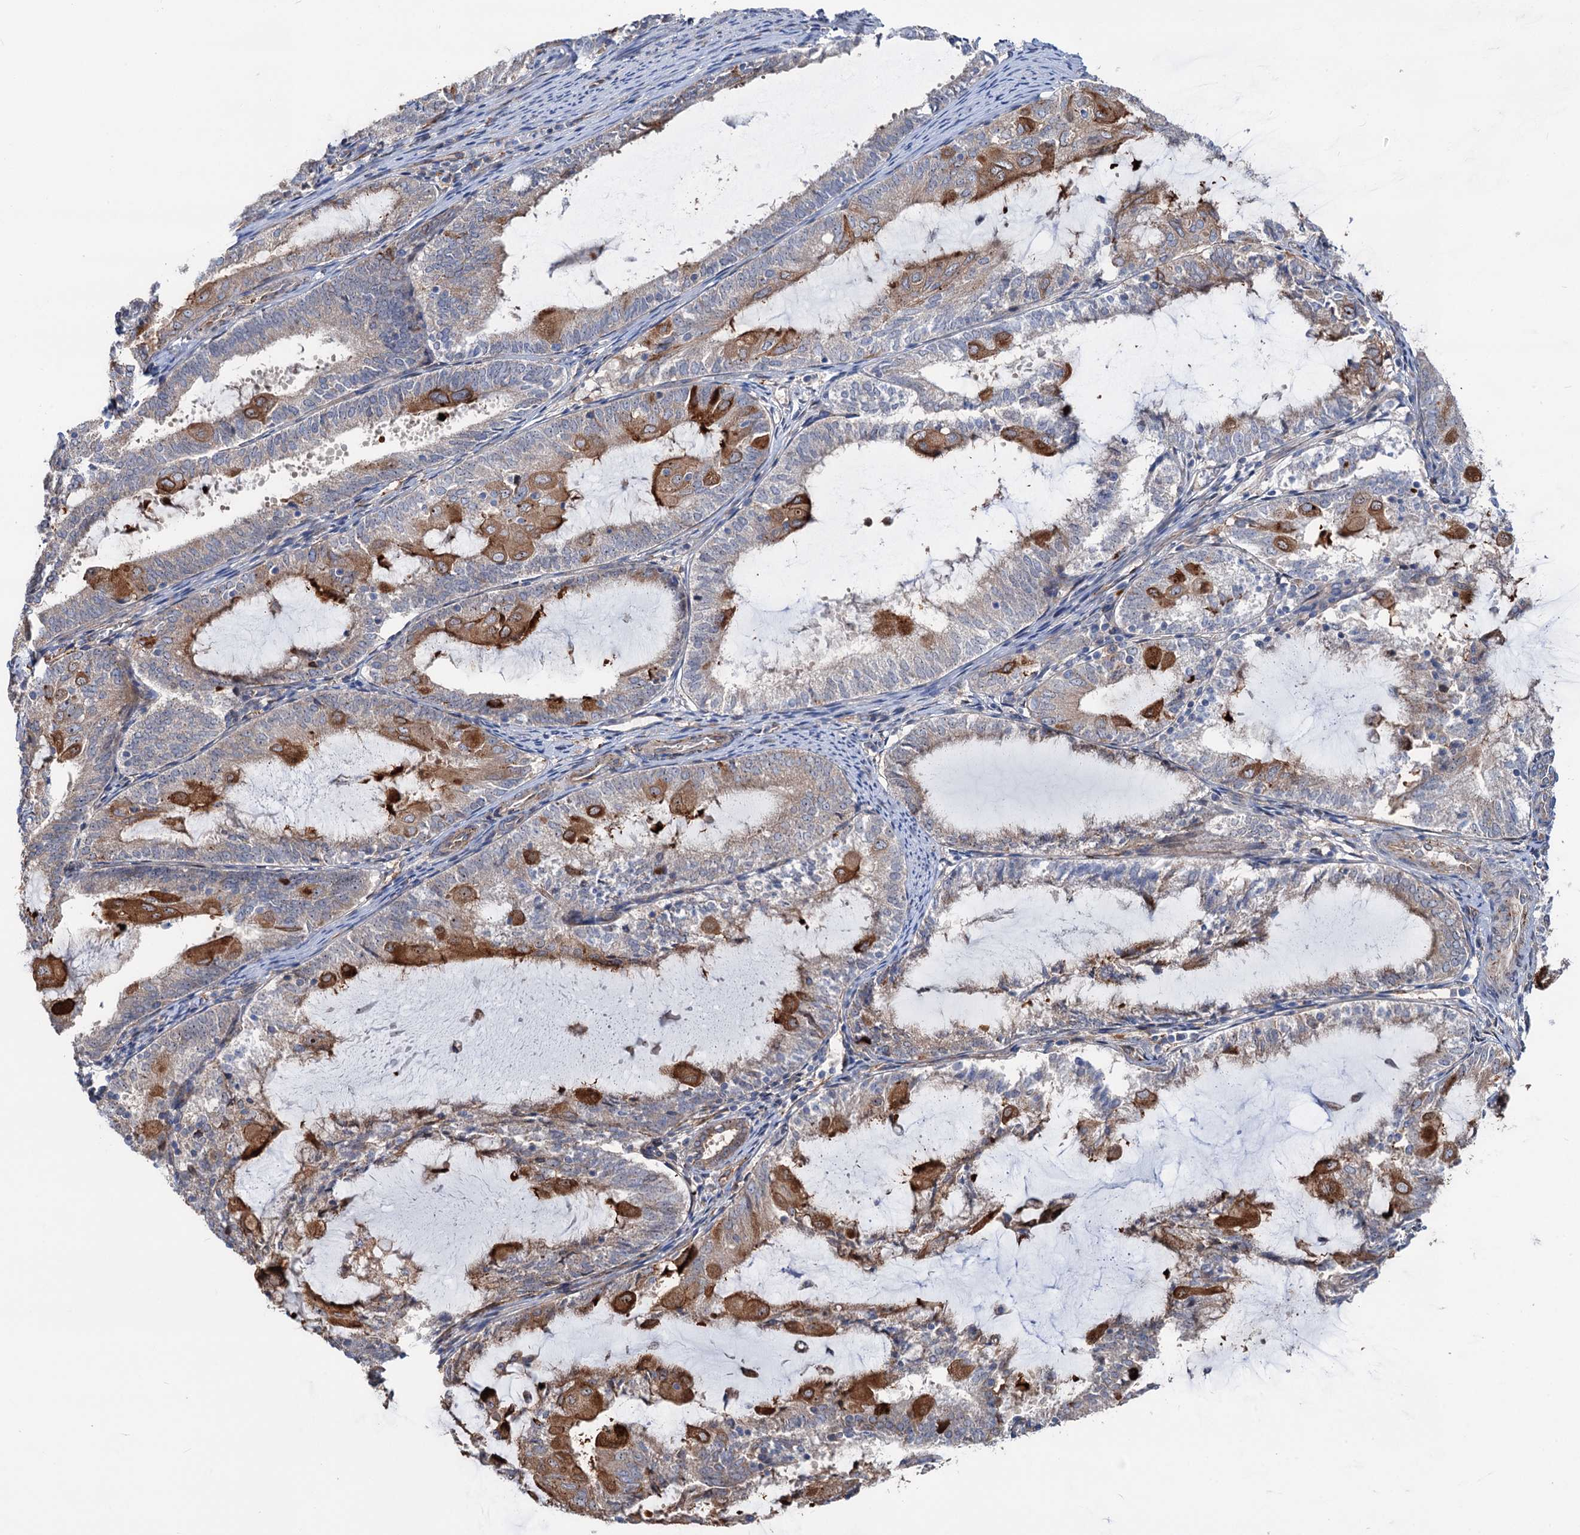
{"staining": {"intensity": "moderate", "quantity": "25%-75%", "location": "cytoplasmic/membranous"}, "tissue": "endometrial cancer", "cell_type": "Tumor cells", "image_type": "cancer", "snomed": [{"axis": "morphology", "description": "Adenocarcinoma, NOS"}, {"axis": "topography", "description": "Endometrium"}], "caption": "The histopathology image reveals immunohistochemical staining of endometrial cancer (adenocarcinoma). There is moderate cytoplasmic/membranous expression is identified in about 25%-75% of tumor cells.", "gene": "PTDSS2", "patient": {"sex": "female", "age": 81}}